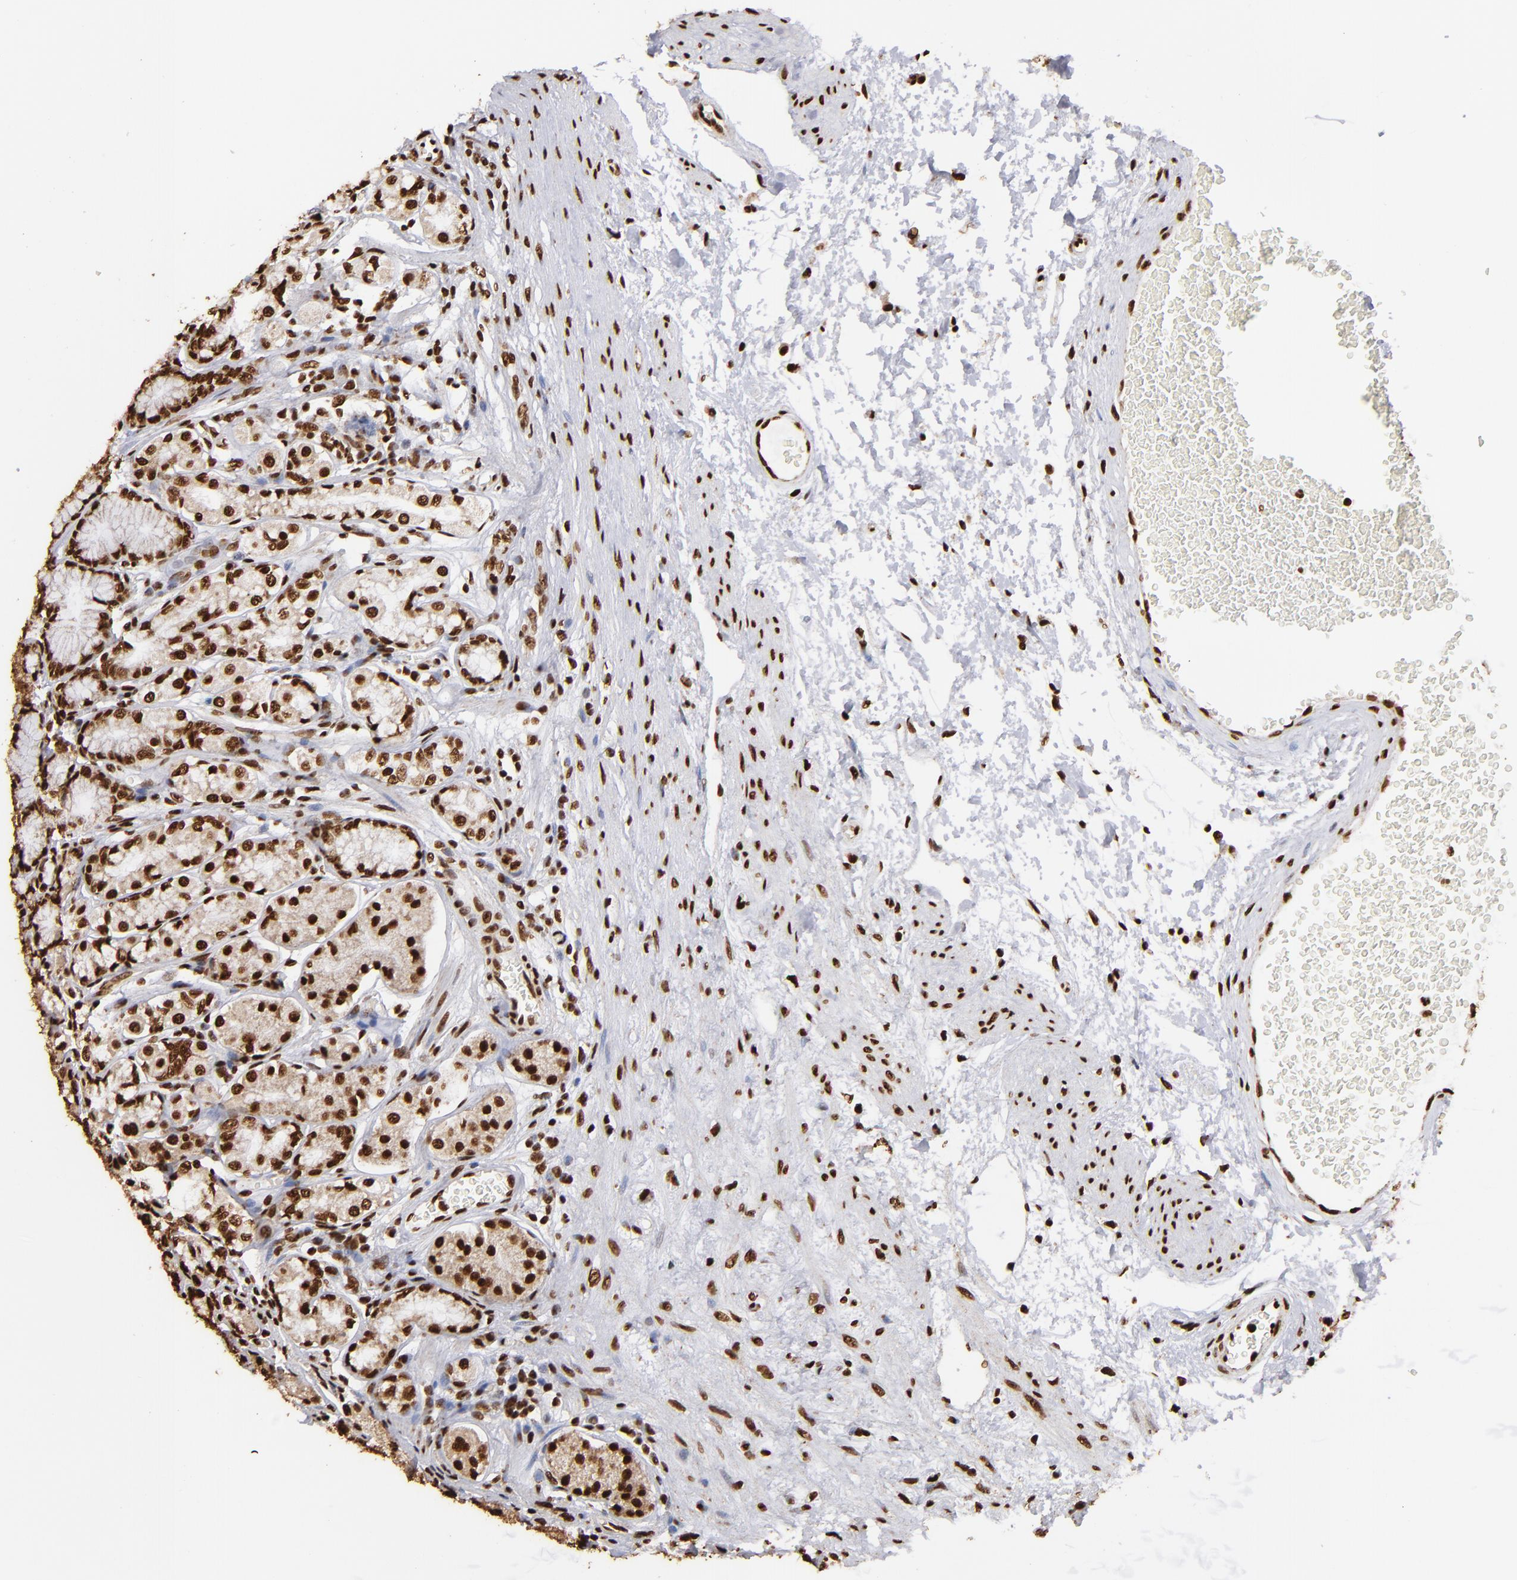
{"staining": {"intensity": "strong", "quantity": ">75%", "location": "nuclear"}, "tissue": "stomach", "cell_type": "Glandular cells", "image_type": "normal", "snomed": [{"axis": "morphology", "description": "Normal tissue, NOS"}, {"axis": "topography", "description": "Stomach"}, {"axis": "topography", "description": "Stomach, lower"}], "caption": "This photomicrograph shows unremarkable stomach stained with immunohistochemistry to label a protein in brown. The nuclear of glandular cells show strong positivity for the protein. Nuclei are counter-stained blue.", "gene": "ILF3", "patient": {"sex": "male", "age": 76}}